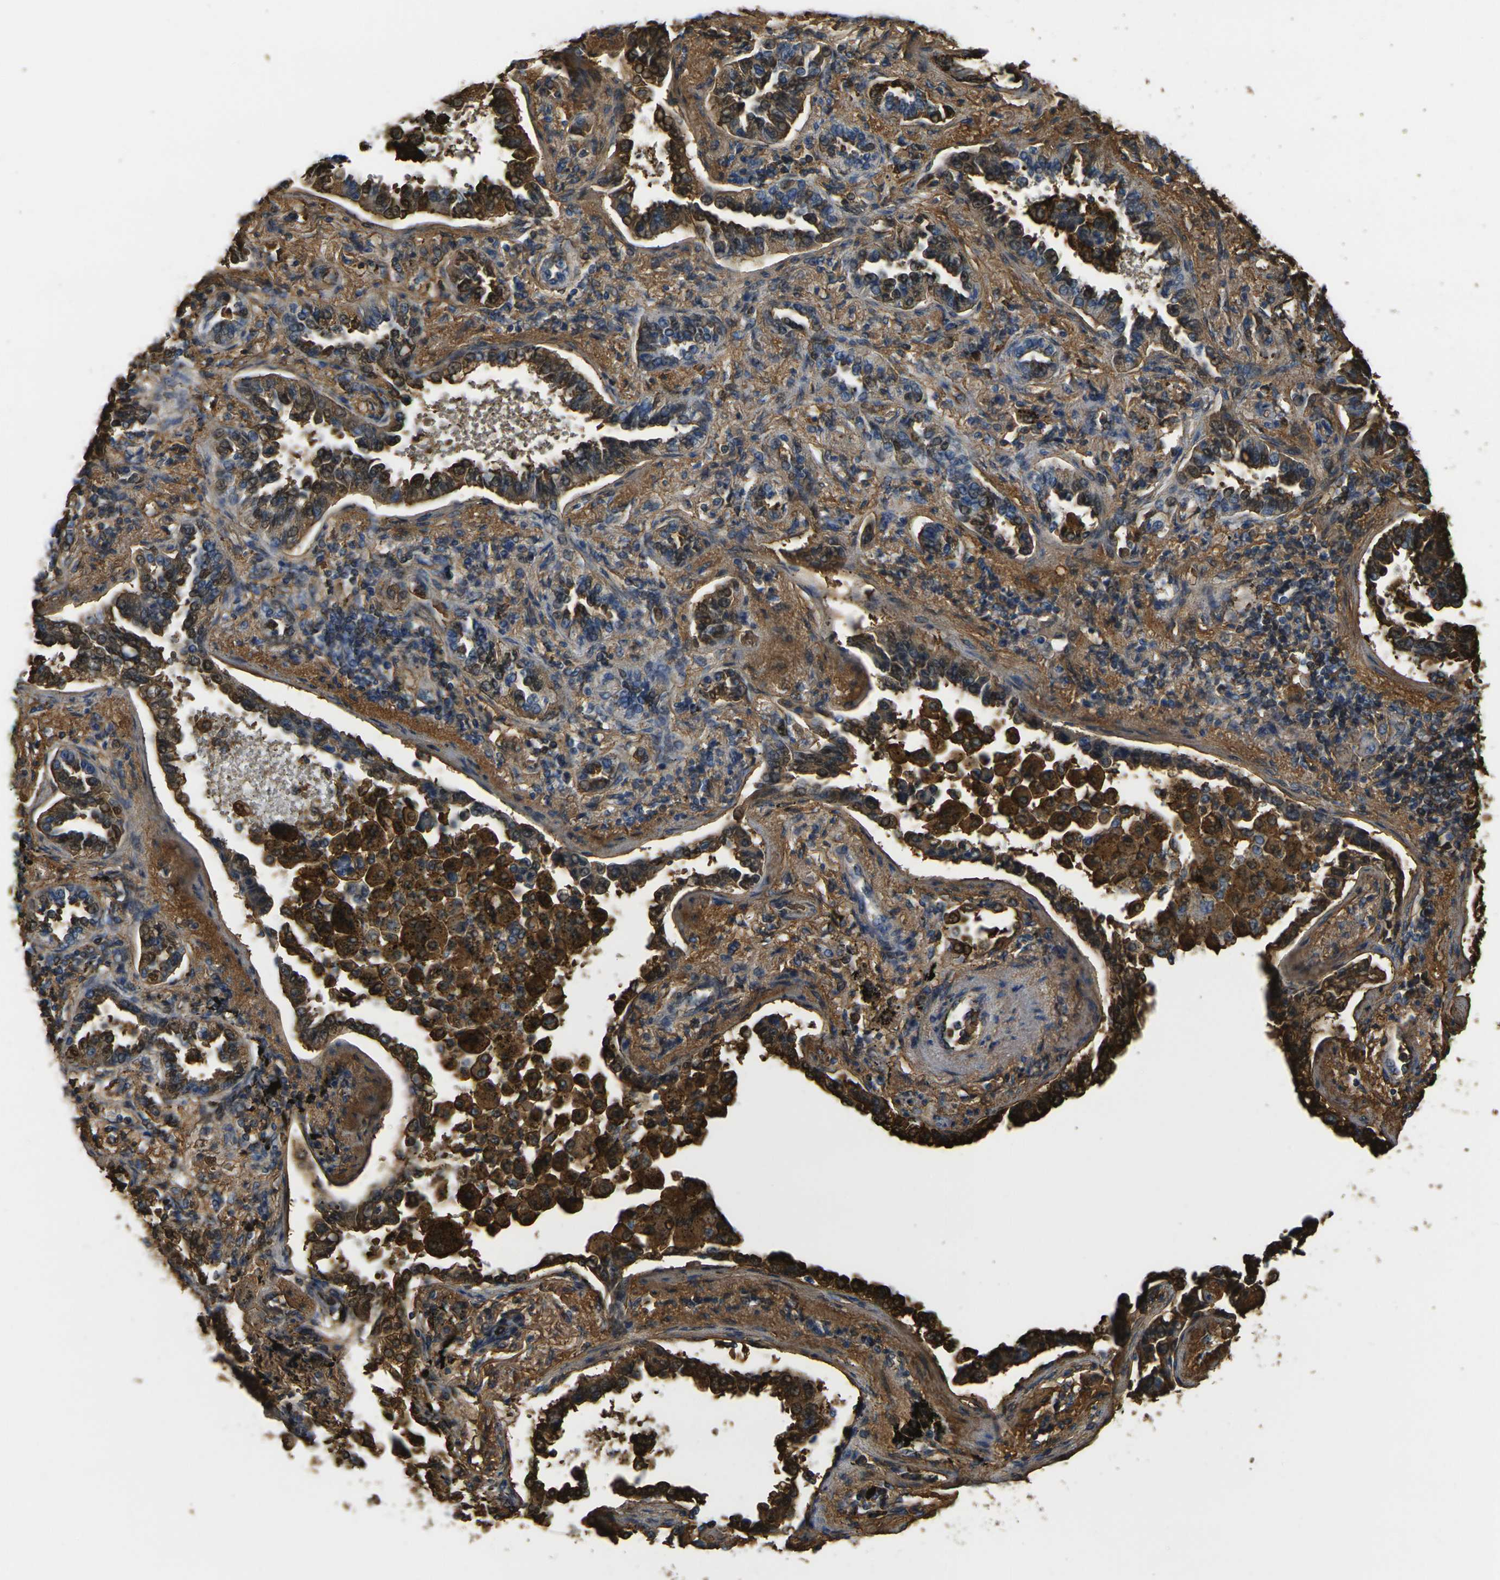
{"staining": {"intensity": "strong", "quantity": ">75%", "location": "cytoplasmic/membranous"}, "tissue": "lung cancer", "cell_type": "Tumor cells", "image_type": "cancer", "snomed": [{"axis": "morphology", "description": "Normal tissue, NOS"}, {"axis": "morphology", "description": "Adenocarcinoma, NOS"}, {"axis": "topography", "description": "Lung"}], "caption": "Approximately >75% of tumor cells in adenocarcinoma (lung) reveal strong cytoplasmic/membranous protein expression as visualized by brown immunohistochemical staining.", "gene": "PLCD1", "patient": {"sex": "male", "age": 59}}